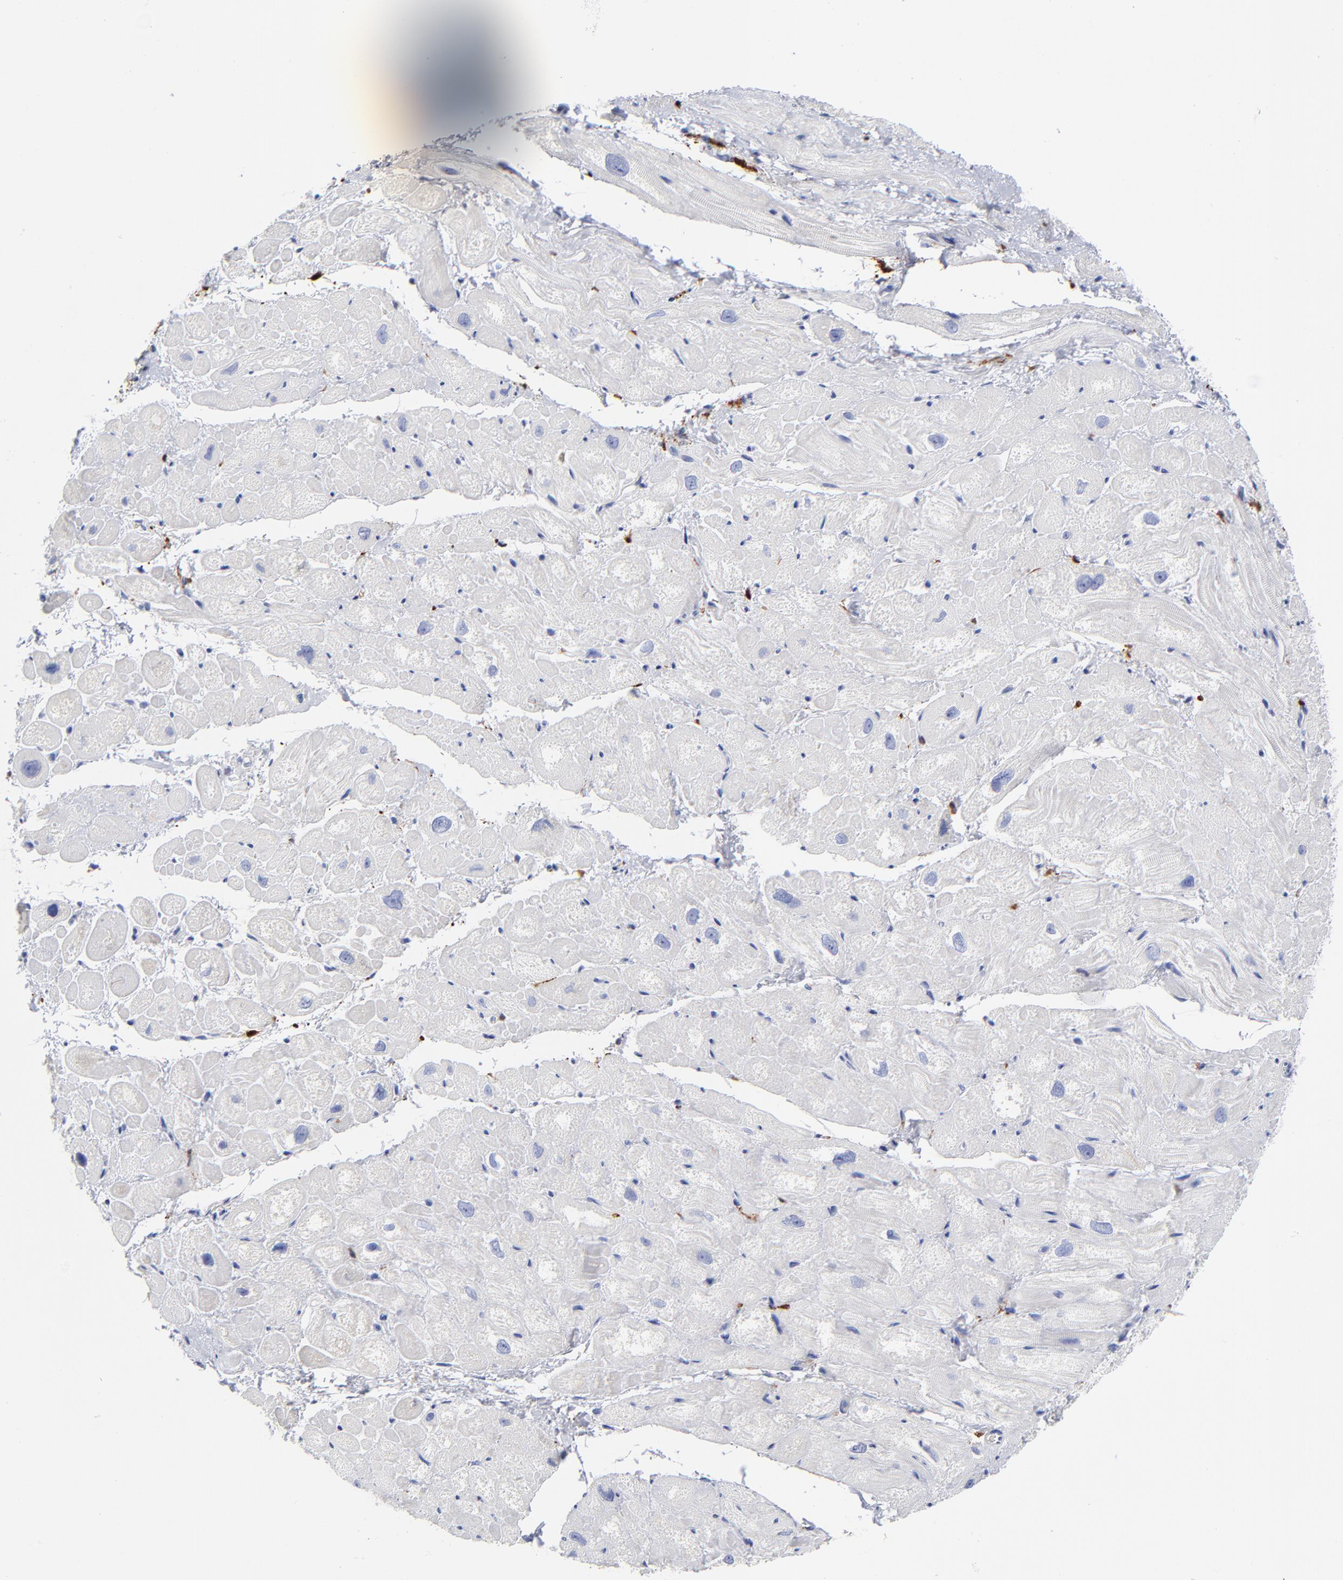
{"staining": {"intensity": "negative", "quantity": "none", "location": "none"}, "tissue": "heart muscle", "cell_type": "Cardiomyocytes", "image_type": "normal", "snomed": [{"axis": "morphology", "description": "Normal tissue, NOS"}, {"axis": "topography", "description": "Heart"}], "caption": "Immunohistochemistry image of normal heart muscle stained for a protein (brown), which shows no staining in cardiomyocytes. Brightfield microscopy of IHC stained with DAB (3,3'-diaminobenzidine) (brown) and hematoxylin (blue), captured at high magnification.", "gene": "PTP4A1", "patient": {"sex": "male", "age": 49}}